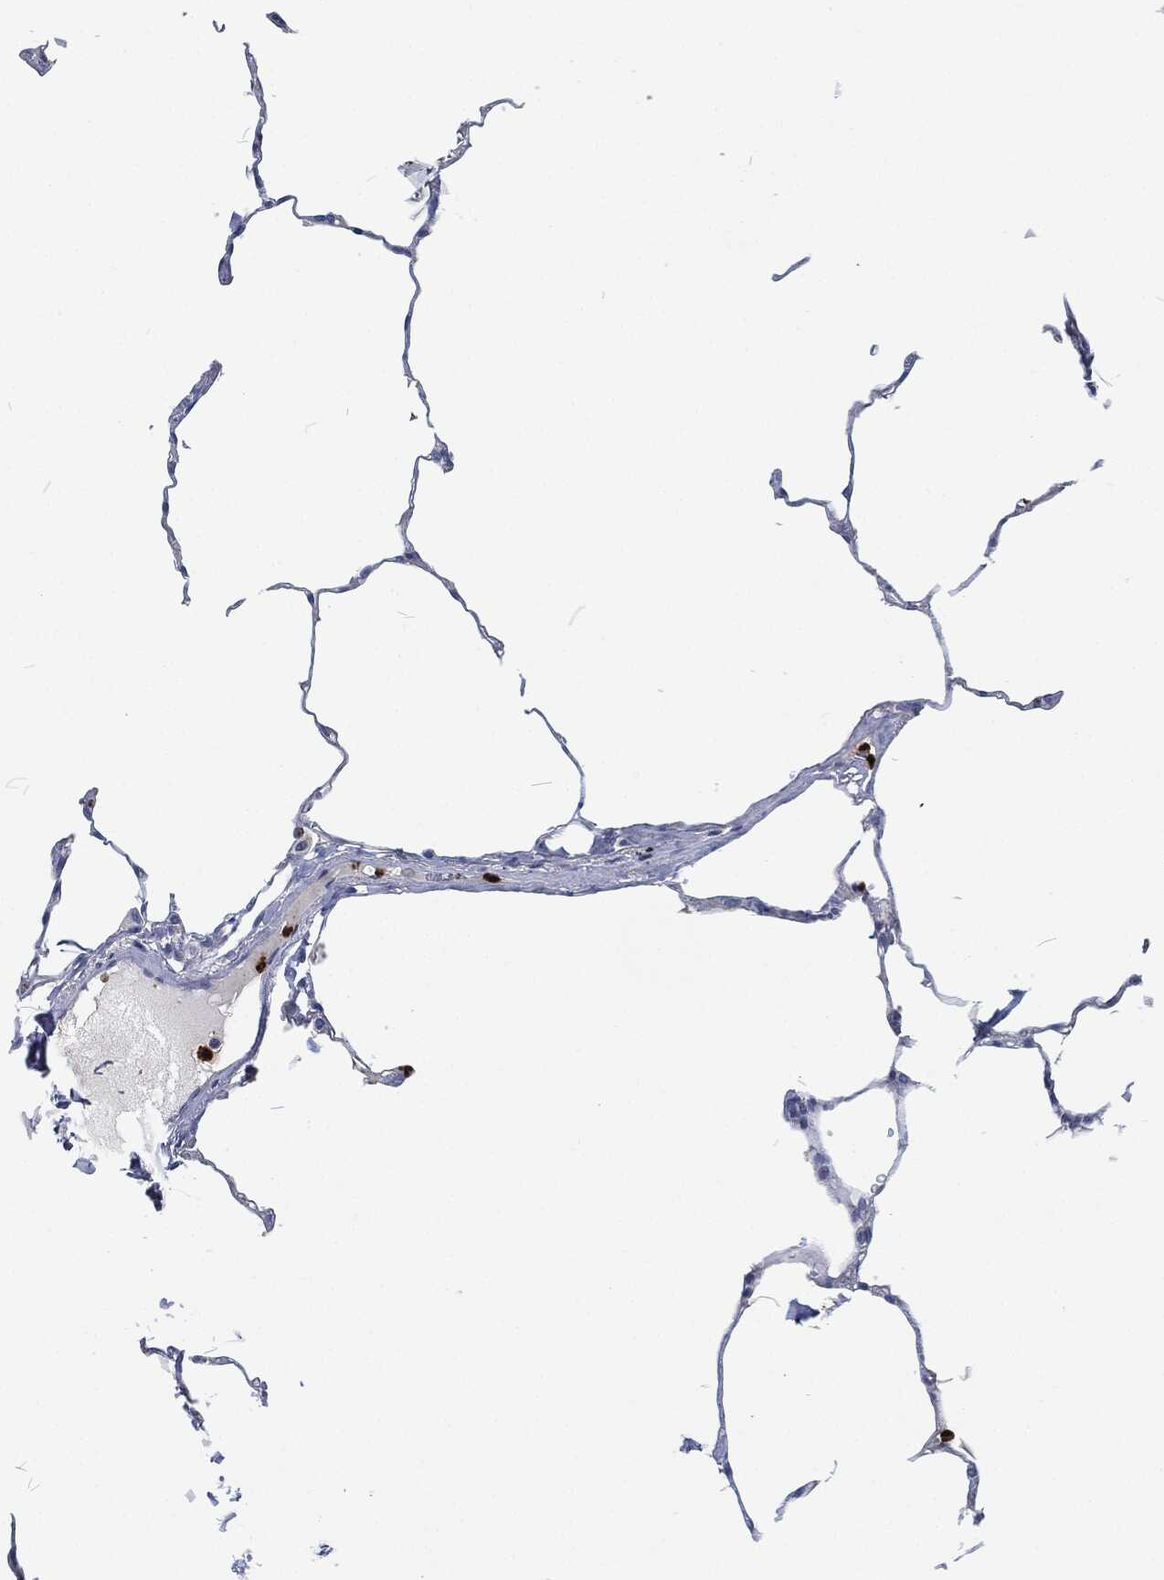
{"staining": {"intensity": "negative", "quantity": "none", "location": "none"}, "tissue": "lung", "cell_type": "Alveolar cells", "image_type": "normal", "snomed": [{"axis": "morphology", "description": "Normal tissue, NOS"}, {"axis": "morphology", "description": "Adenocarcinoma, metastatic, NOS"}, {"axis": "topography", "description": "Lung"}], "caption": "Lung stained for a protein using immunohistochemistry exhibits no positivity alveolar cells.", "gene": "MPO", "patient": {"sex": "male", "age": 45}}